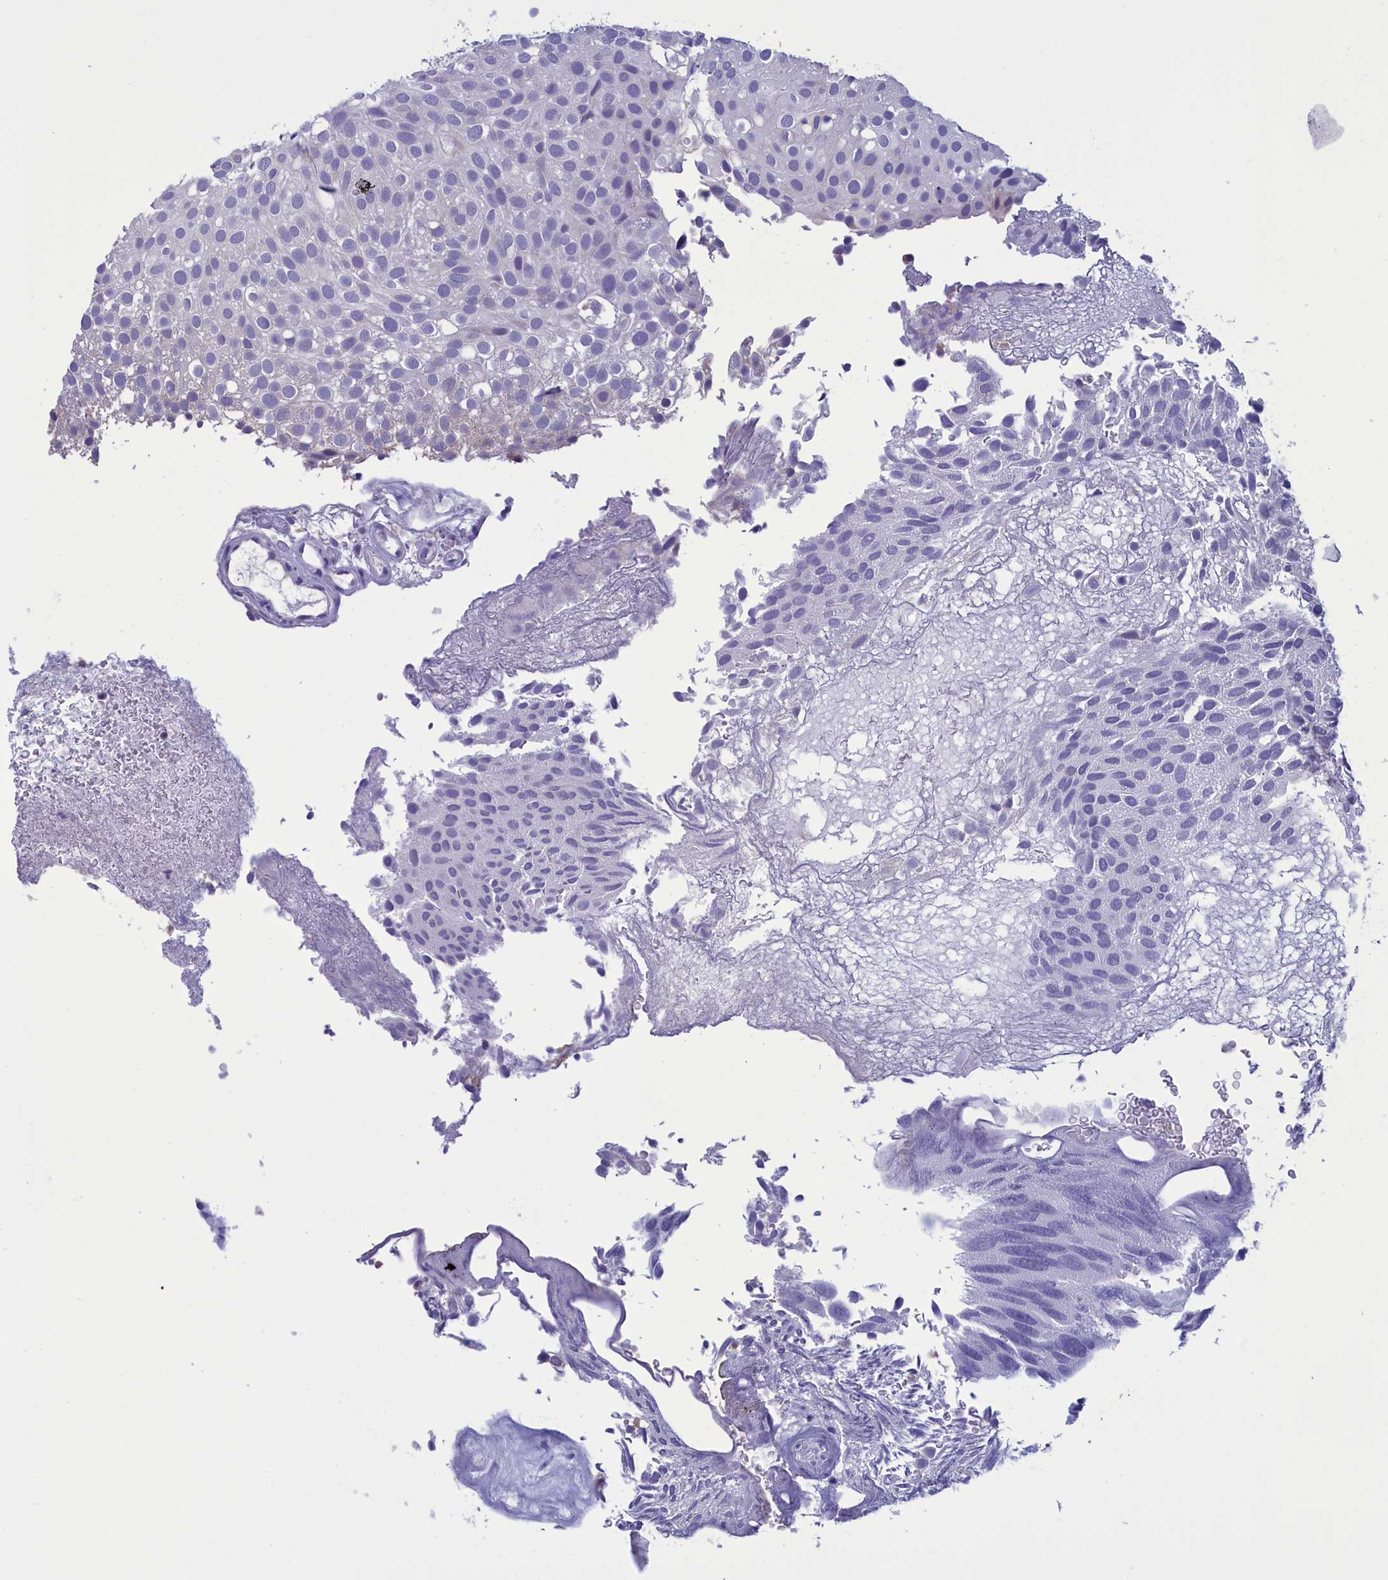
{"staining": {"intensity": "negative", "quantity": "none", "location": "none"}, "tissue": "urothelial cancer", "cell_type": "Tumor cells", "image_type": "cancer", "snomed": [{"axis": "morphology", "description": "Urothelial carcinoma, Low grade"}, {"axis": "topography", "description": "Urinary bladder"}], "caption": "This is a micrograph of immunohistochemistry (IHC) staining of low-grade urothelial carcinoma, which shows no positivity in tumor cells. (Stains: DAB (3,3'-diaminobenzidine) IHC with hematoxylin counter stain, Microscopy: brightfield microscopy at high magnification).", "gene": "PARS2", "patient": {"sex": "male", "age": 78}}